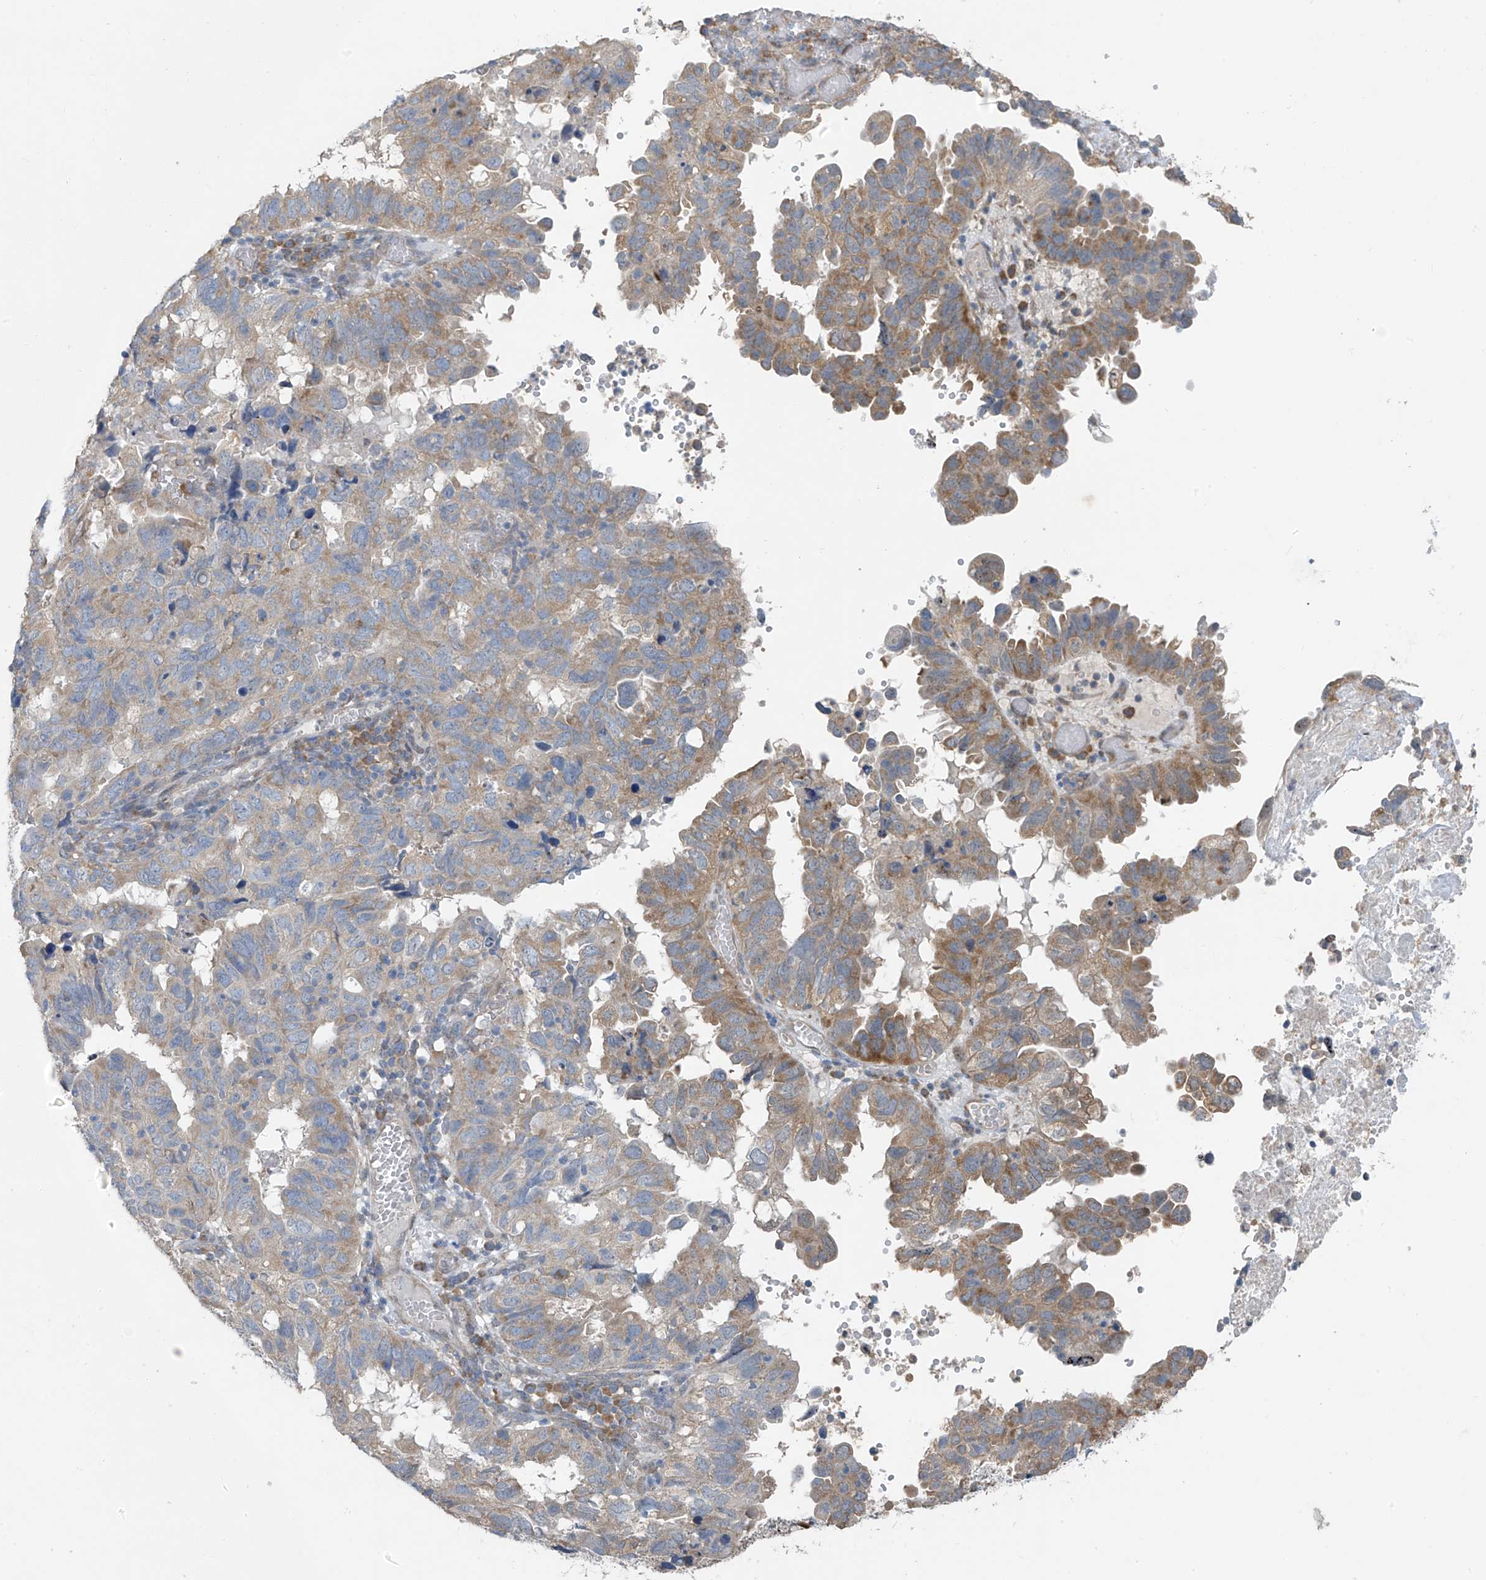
{"staining": {"intensity": "moderate", "quantity": "25%-75%", "location": "cytoplasmic/membranous"}, "tissue": "endometrial cancer", "cell_type": "Tumor cells", "image_type": "cancer", "snomed": [{"axis": "morphology", "description": "Adenocarcinoma, NOS"}, {"axis": "topography", "description": "Uterus"}], "caption": "DAB (3,3'-diaminobenzidine) immunohistochemical staining of human endometrial adenocarcinoma demonstrates moderate cytoplasmic/membranous protein positivity in about 25%-75% of tumor cells. The staining was performed using DAB (3,3'-diaminobenzidine), with brown indicating positive protein expression. Nuclei are stained blue with hematoxylin.", "gene": "RPL4", "patient": {"sex": "female", "age": 77}}